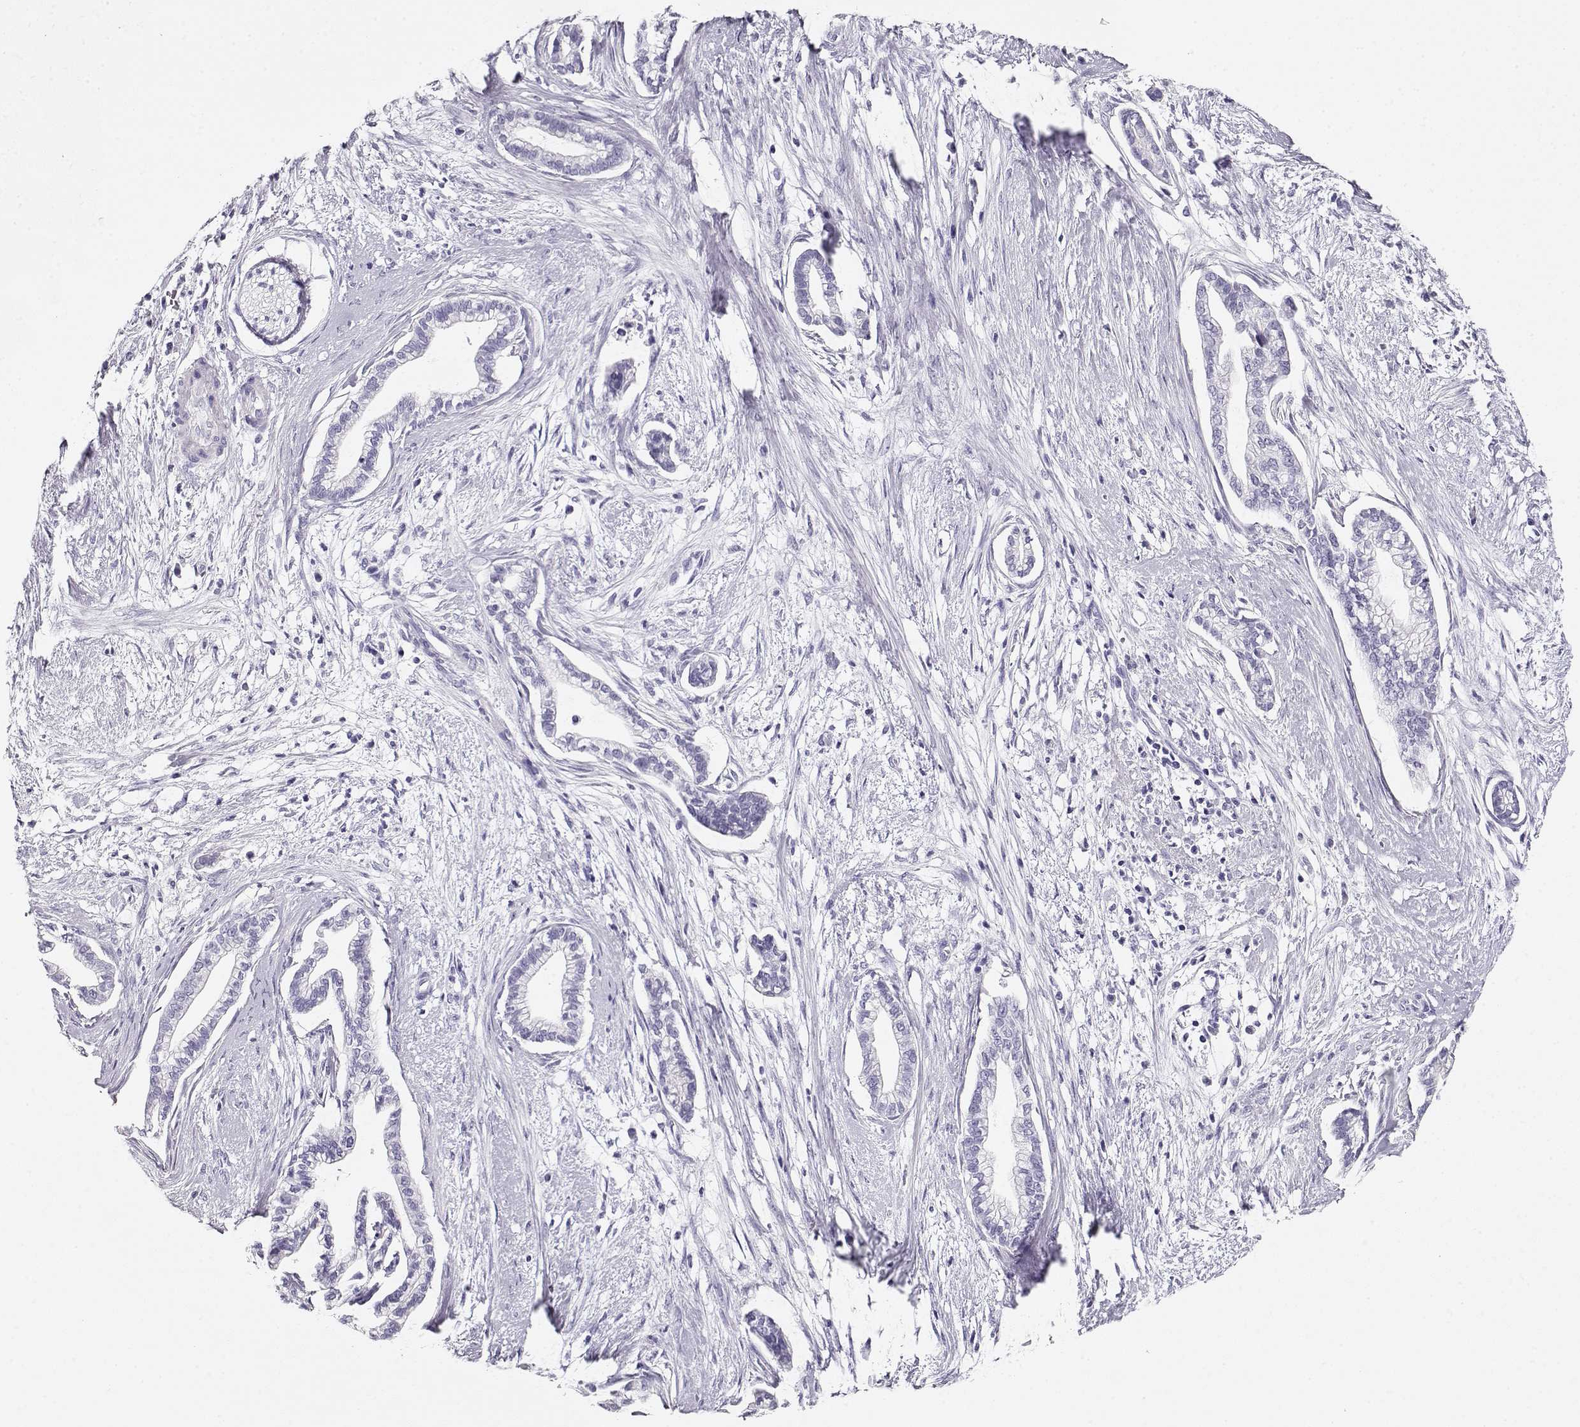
{"staining": {"intensity": "negative", "quantity": "none", "location": "none"}, "tissue": "cervical cancer", "cell_type": "Tumor cells", "image_type": "cancer", "snomed": [{"axis": "morphology", "description": "Adenocarcinoma, NOS"}, {"axis": "topography", "description": "Cervix"}], "caption": "DAB (3,3'-diaminobenzidine) immunohistochemical staining of human adenocarcinoma (cervical) displays no significant positivity in tumor cells.", "gene": "ACTN2", "patient": {"sex": "female", "age": 62}}